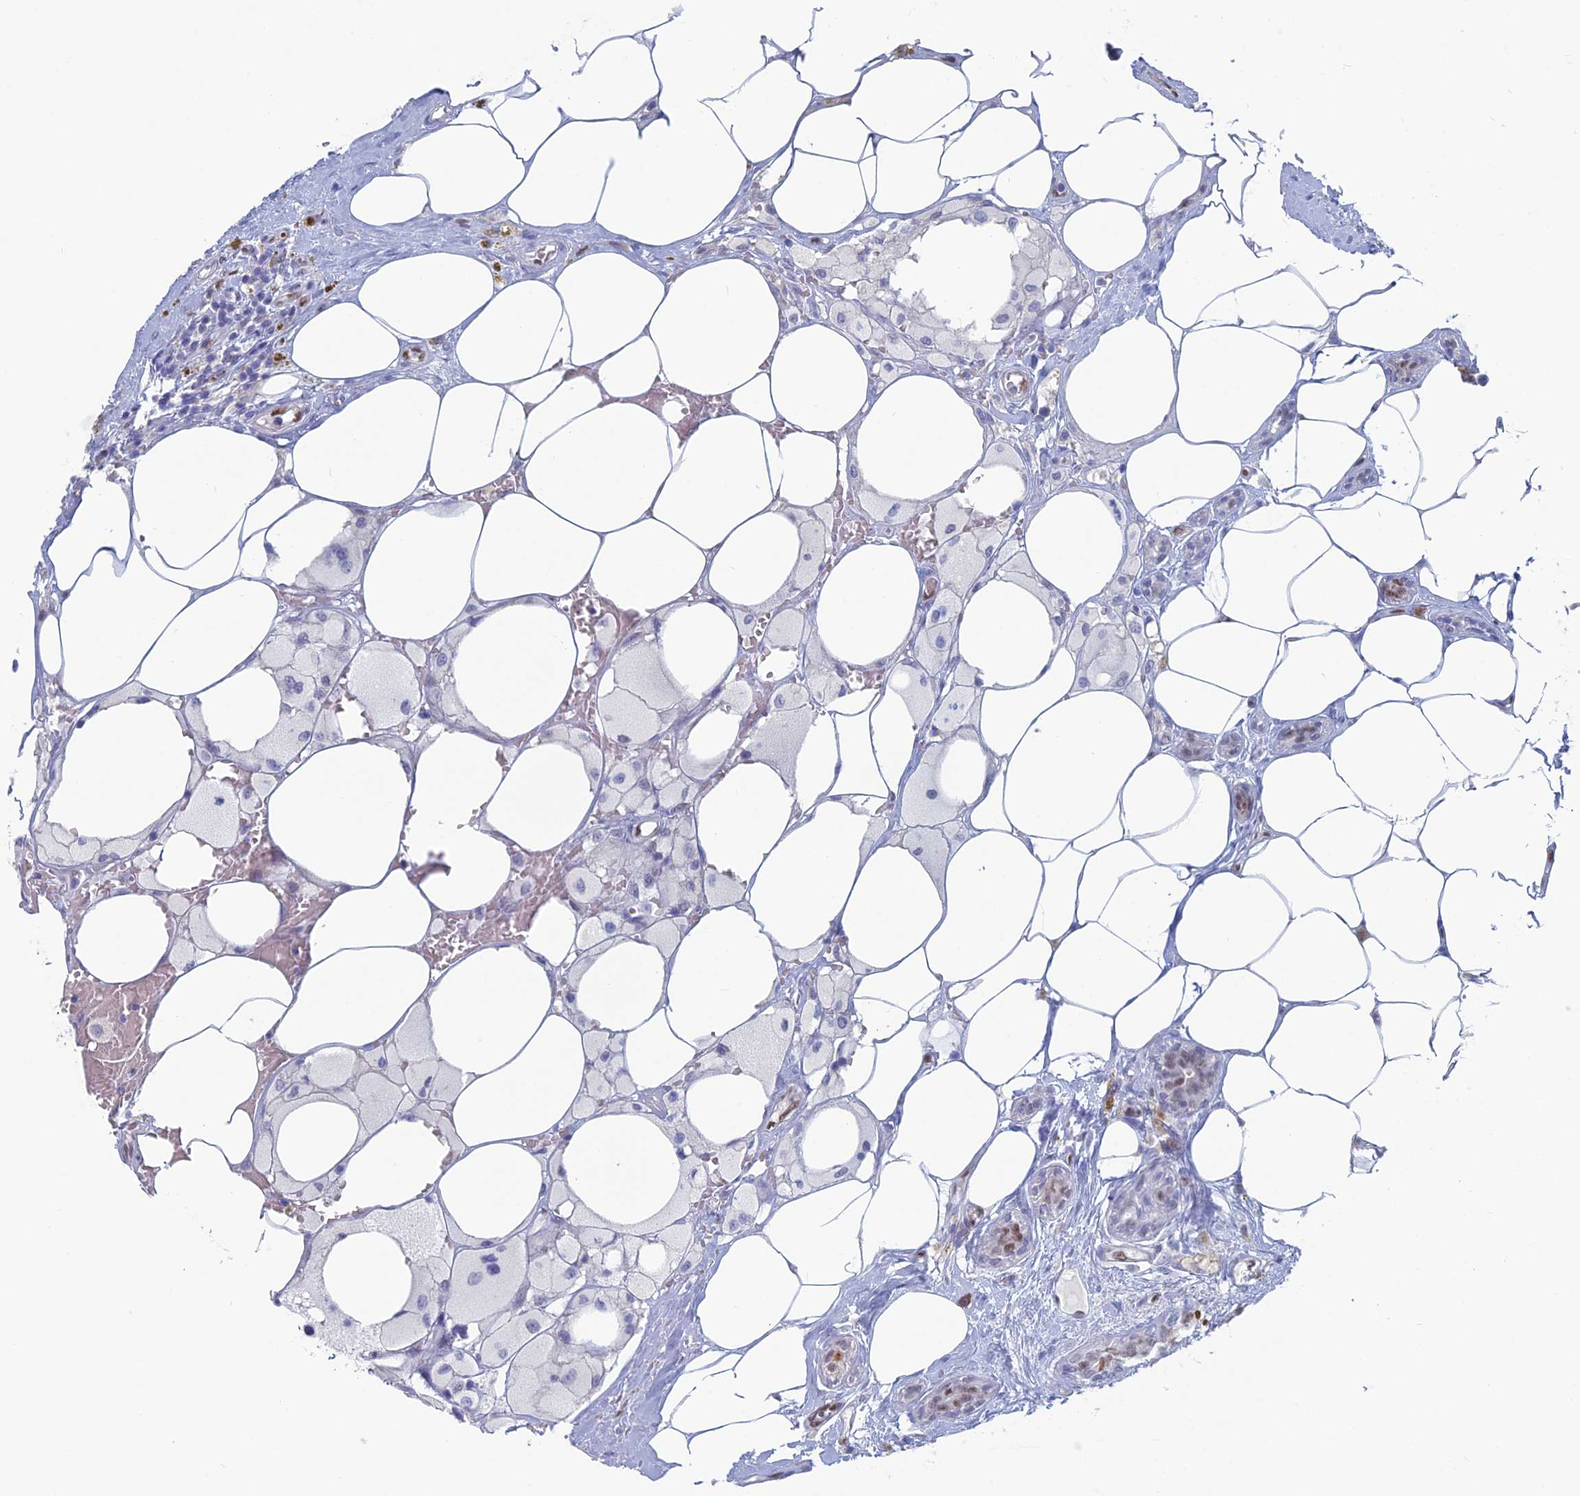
{"staining": {"intensity": "negative", "quantity": "none", "location": "none"}, "tissue": "breast cancer", "cell_type": "Tumor cells", "image_type": "cancer", "snomed": [{"axis": "morphology", "description": "Lobular carcinoma"}, {"axis": "topography", "description": "Breast"}], "caption": "High power microscopy image of an IHC micrograph of breast lobular carcinoma, revealing no significant expression in tumor cells.", "gene": "NOL4L", "patient": {"sex": "female", "age": 58}}